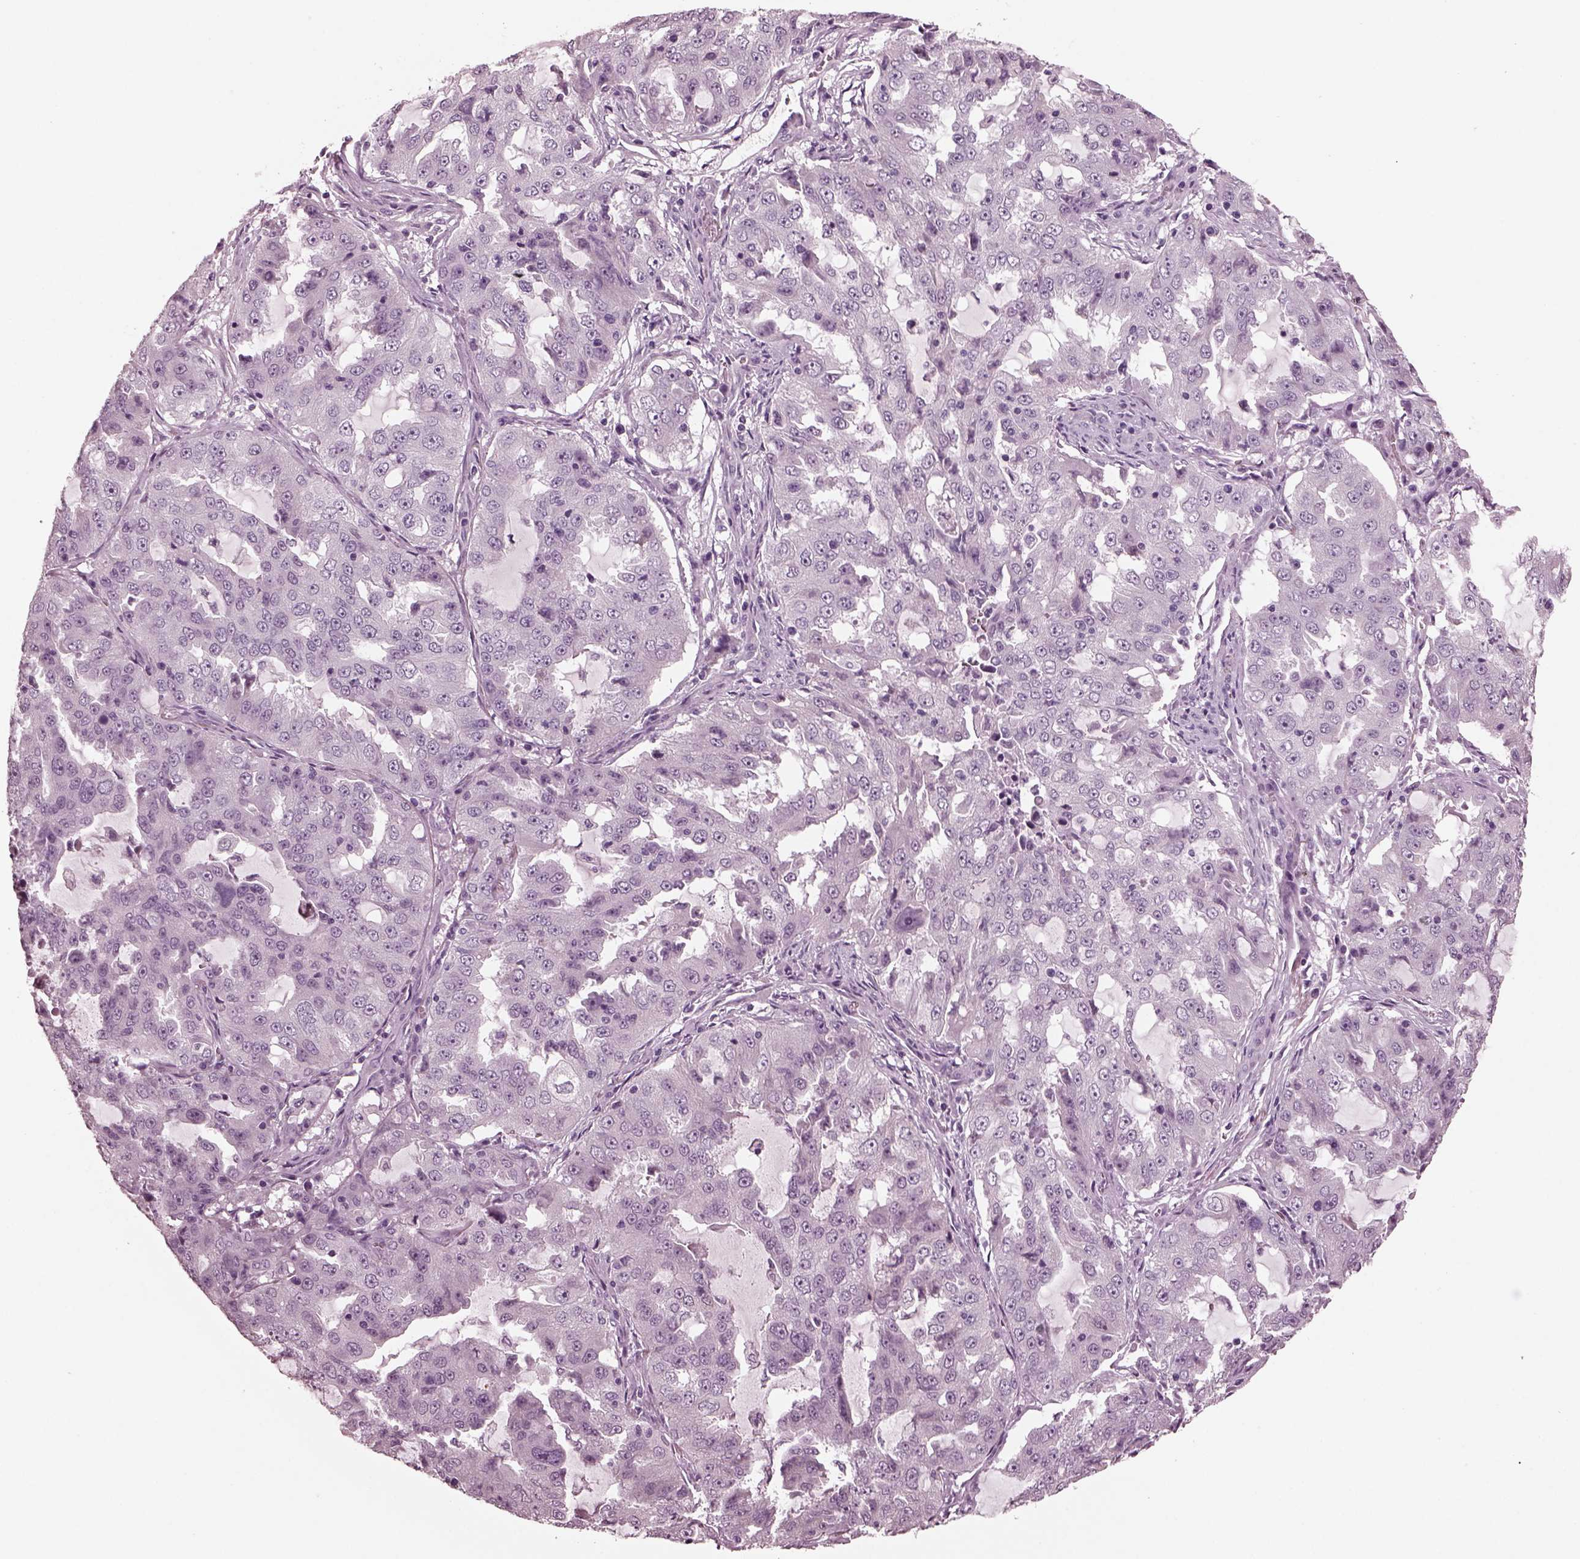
{"staining": {"intensity": "negative", "quantity": "none", "location": "none"}, "tissue": "lung cancer", "cell_type": "Tumor cells", "image_type": "cancer", "snomed": [{"axis": "morphology", "description": "Adenocarcinoma, NOS"}, {"axis": "topography", "description": "Lung"}], "caption": "Protein analysis of adenocarcinoma (lung) displays no significant staining in tumor cells.", "gene": "MIB2", "patient": {"sex": "female", "age": 61}}